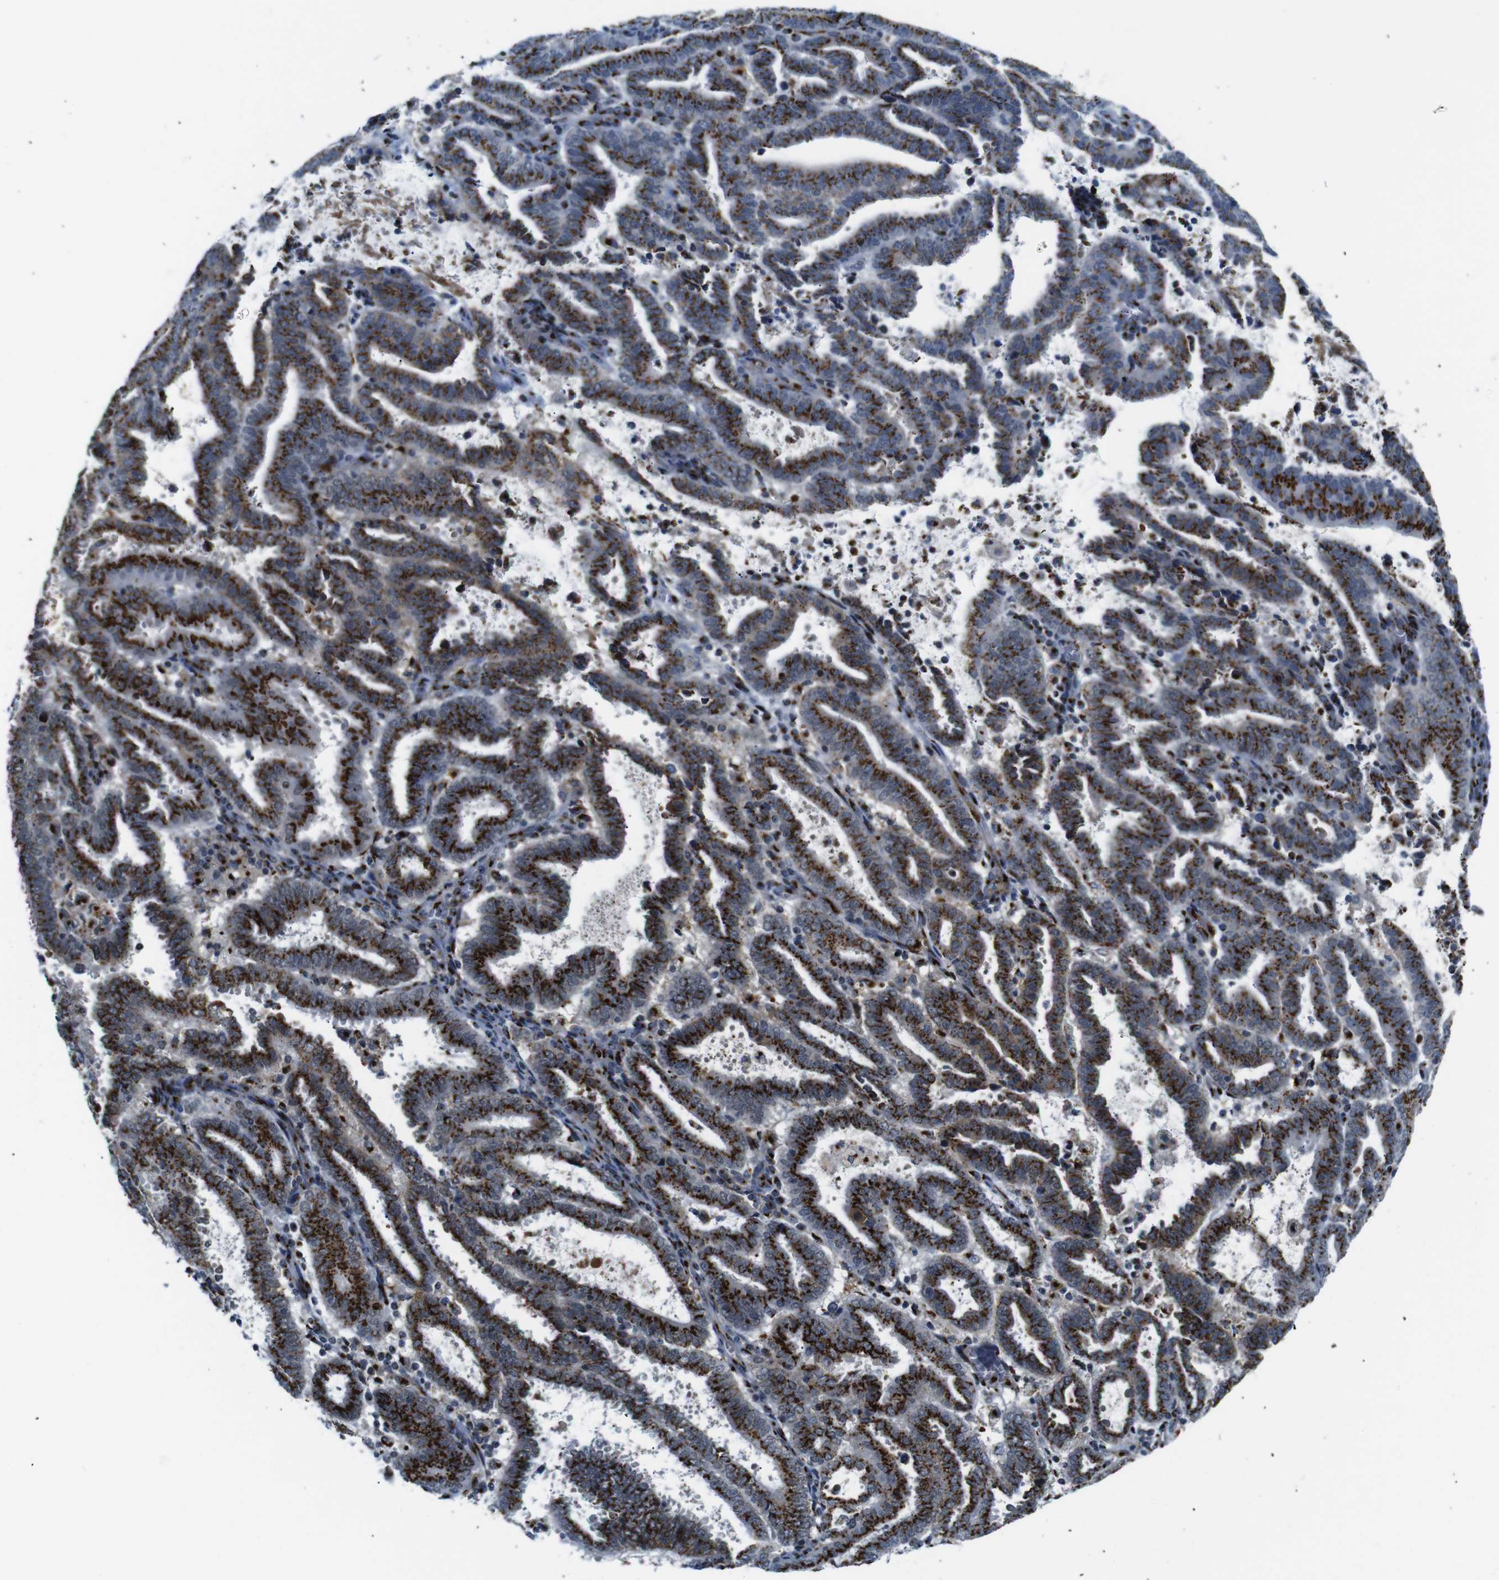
{"staining": {"intensity": "strong", "quantity": ">75%", "location": "cytoplasmic/membranous"}, "tissue": "endometrial cancer", "cell_type": "Tumor cells", "image_type": "cancer", "snomed": [{"axis": "morphology", "description": "Adenocarcinoma, NOS"}, {"axis": "topography", "description": "Uterus"}], "caption": "Immunohistochemistry micrograph of neoplastic tissue: human endometrial adenocarcinoma stained using immunohistochemistry exhibits high levels of strong protein expression localized specifically in the cytoplasmic/membranous of tumor cells, appearing as a cytoplasmic/membranous brown color.", "gene": "TGOLN2", "patient": {"sex": "female", "age": 83}}